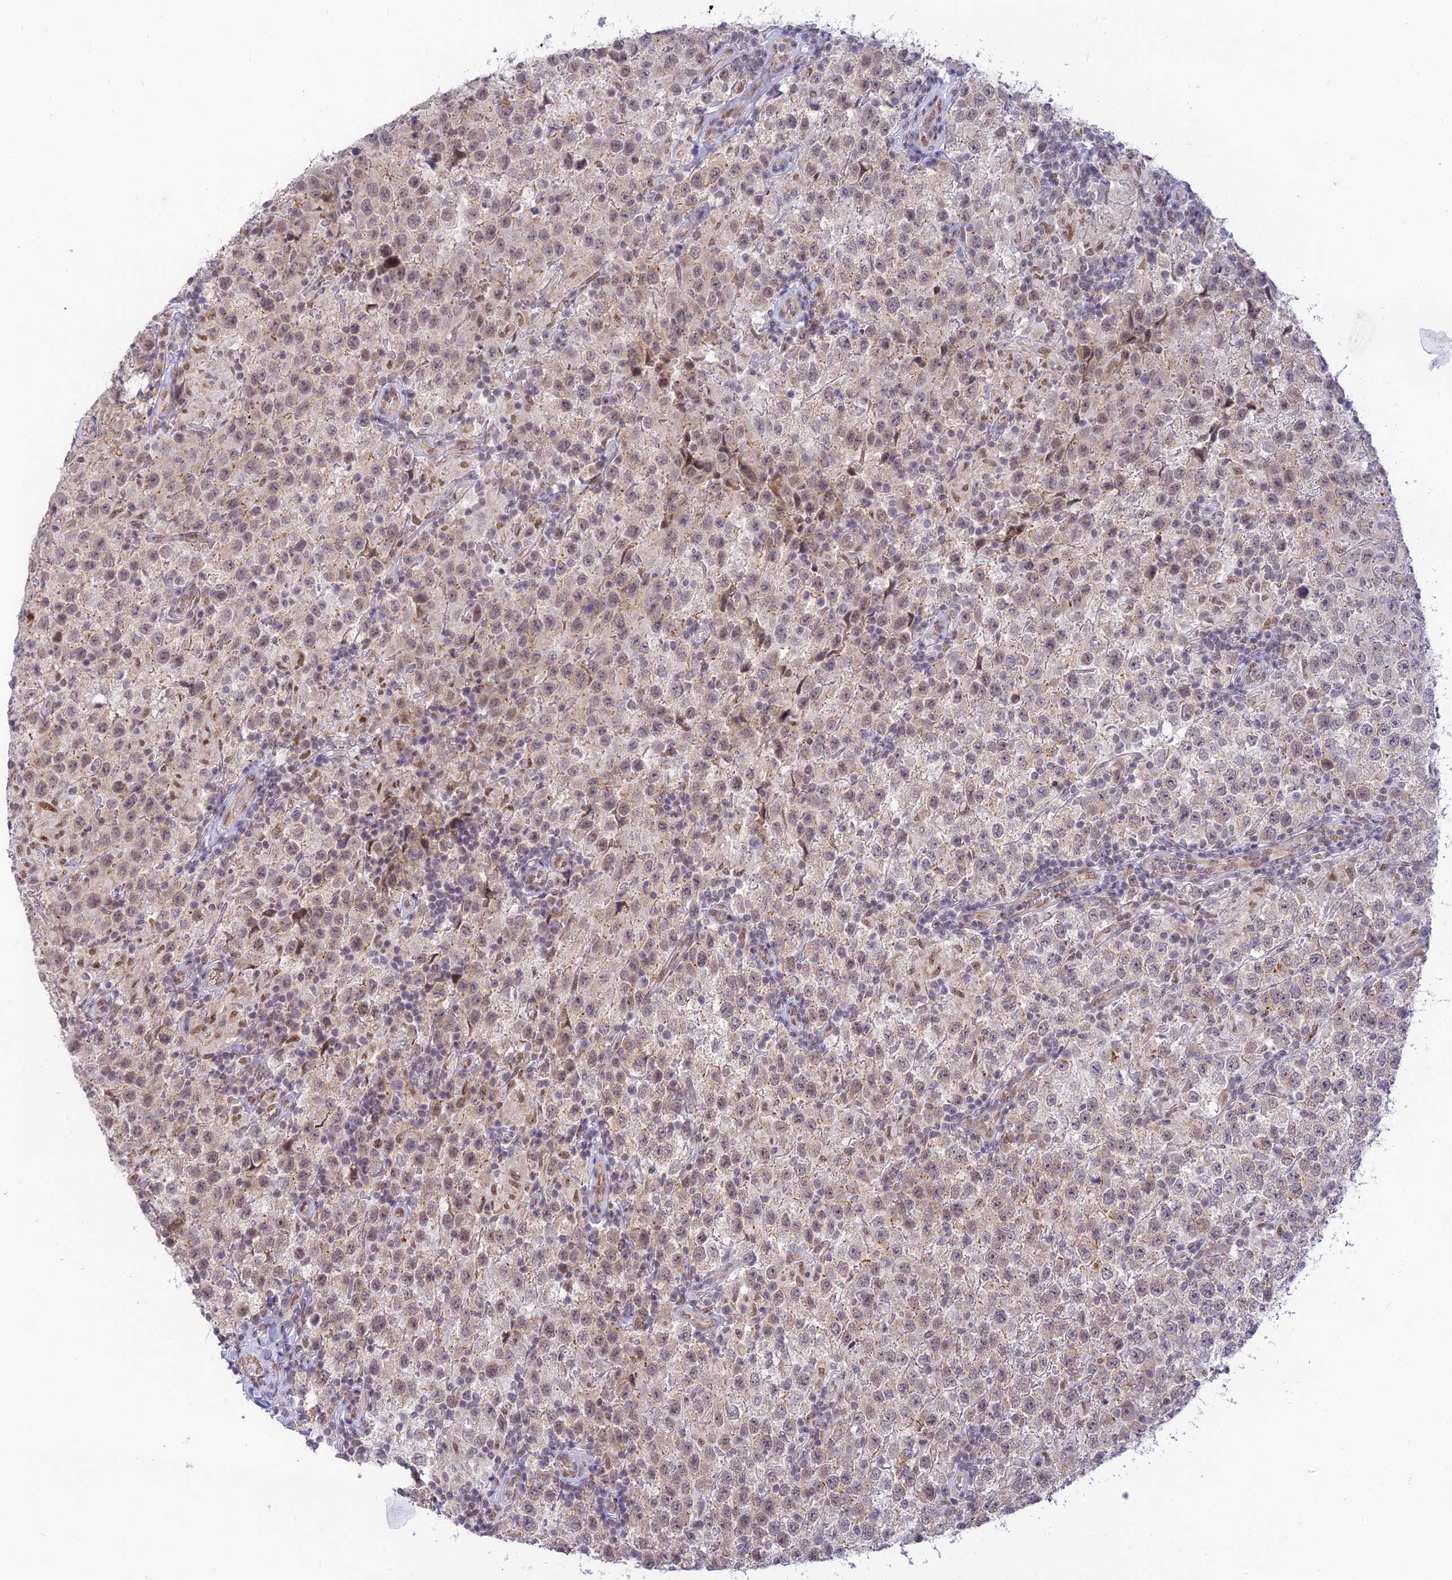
{"staining": {"intensity": "weak", "quantity": ">75%", "location": "nuclear"}, "tissue": "testis cancer", "cell_type": "Tumor cells", "image_type": "cancer", "snomed": [{"axis": "morphology", "description": "Seminoma, NOS"}, {"axis": "morphology", "description": "Carcinoma, Embryonal, NOS"}, {"axis": "topography", "description": "Testis"}], "caption": "Tumor cells display low levels of weak nuclear positivity in about >75% of cells in human embryonal carcinoma (testis). The staining was performed using DAB, with brown indicating positive protein expression. Nuclei are stained blue with hematoxylin.", "gene": "MICOS13", "patient": {"sex": "male", "age": 41}}